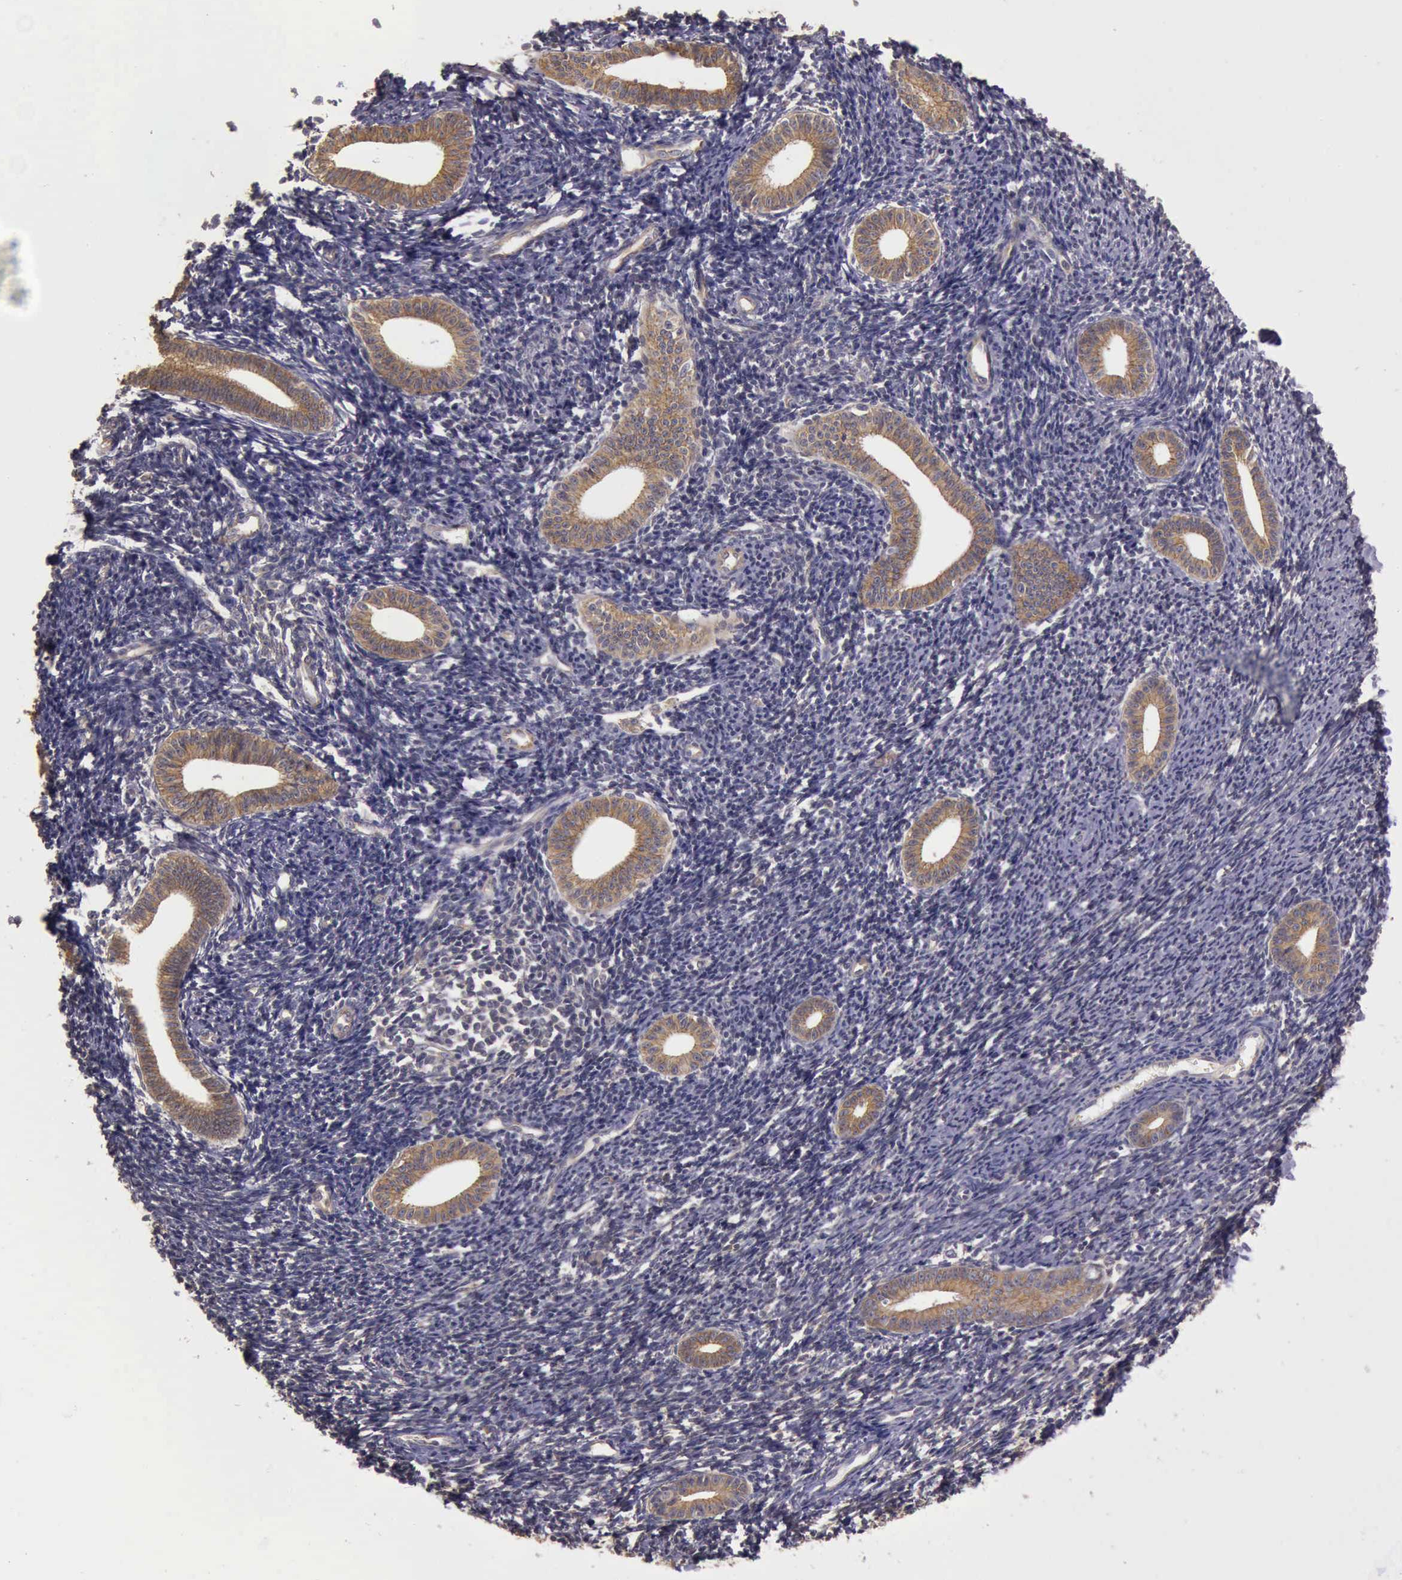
{"staining": {"intensity": "negative", "quantity": "none", "location": "none"}, "tissue": "endometrium", "cell_type": "Cells in endometrial stroma", "image_type": "normal", "snomed": [{"axis": "morphology", "description": "Normal tissue, NOS"}, {"axis": "topography", "description": "Endometrium"}], "caption": "Protein analysis of unremarkable endometrium exhibits no significant staining in cells in endometrial stroma. The staining is performed using DAB (3,3'-diaminobenzidine) brown chromogen with nuclei counter-stained in using hematoxylin.", "gene": "EIF5", "patient": {"sex": "female", "age": 52}}